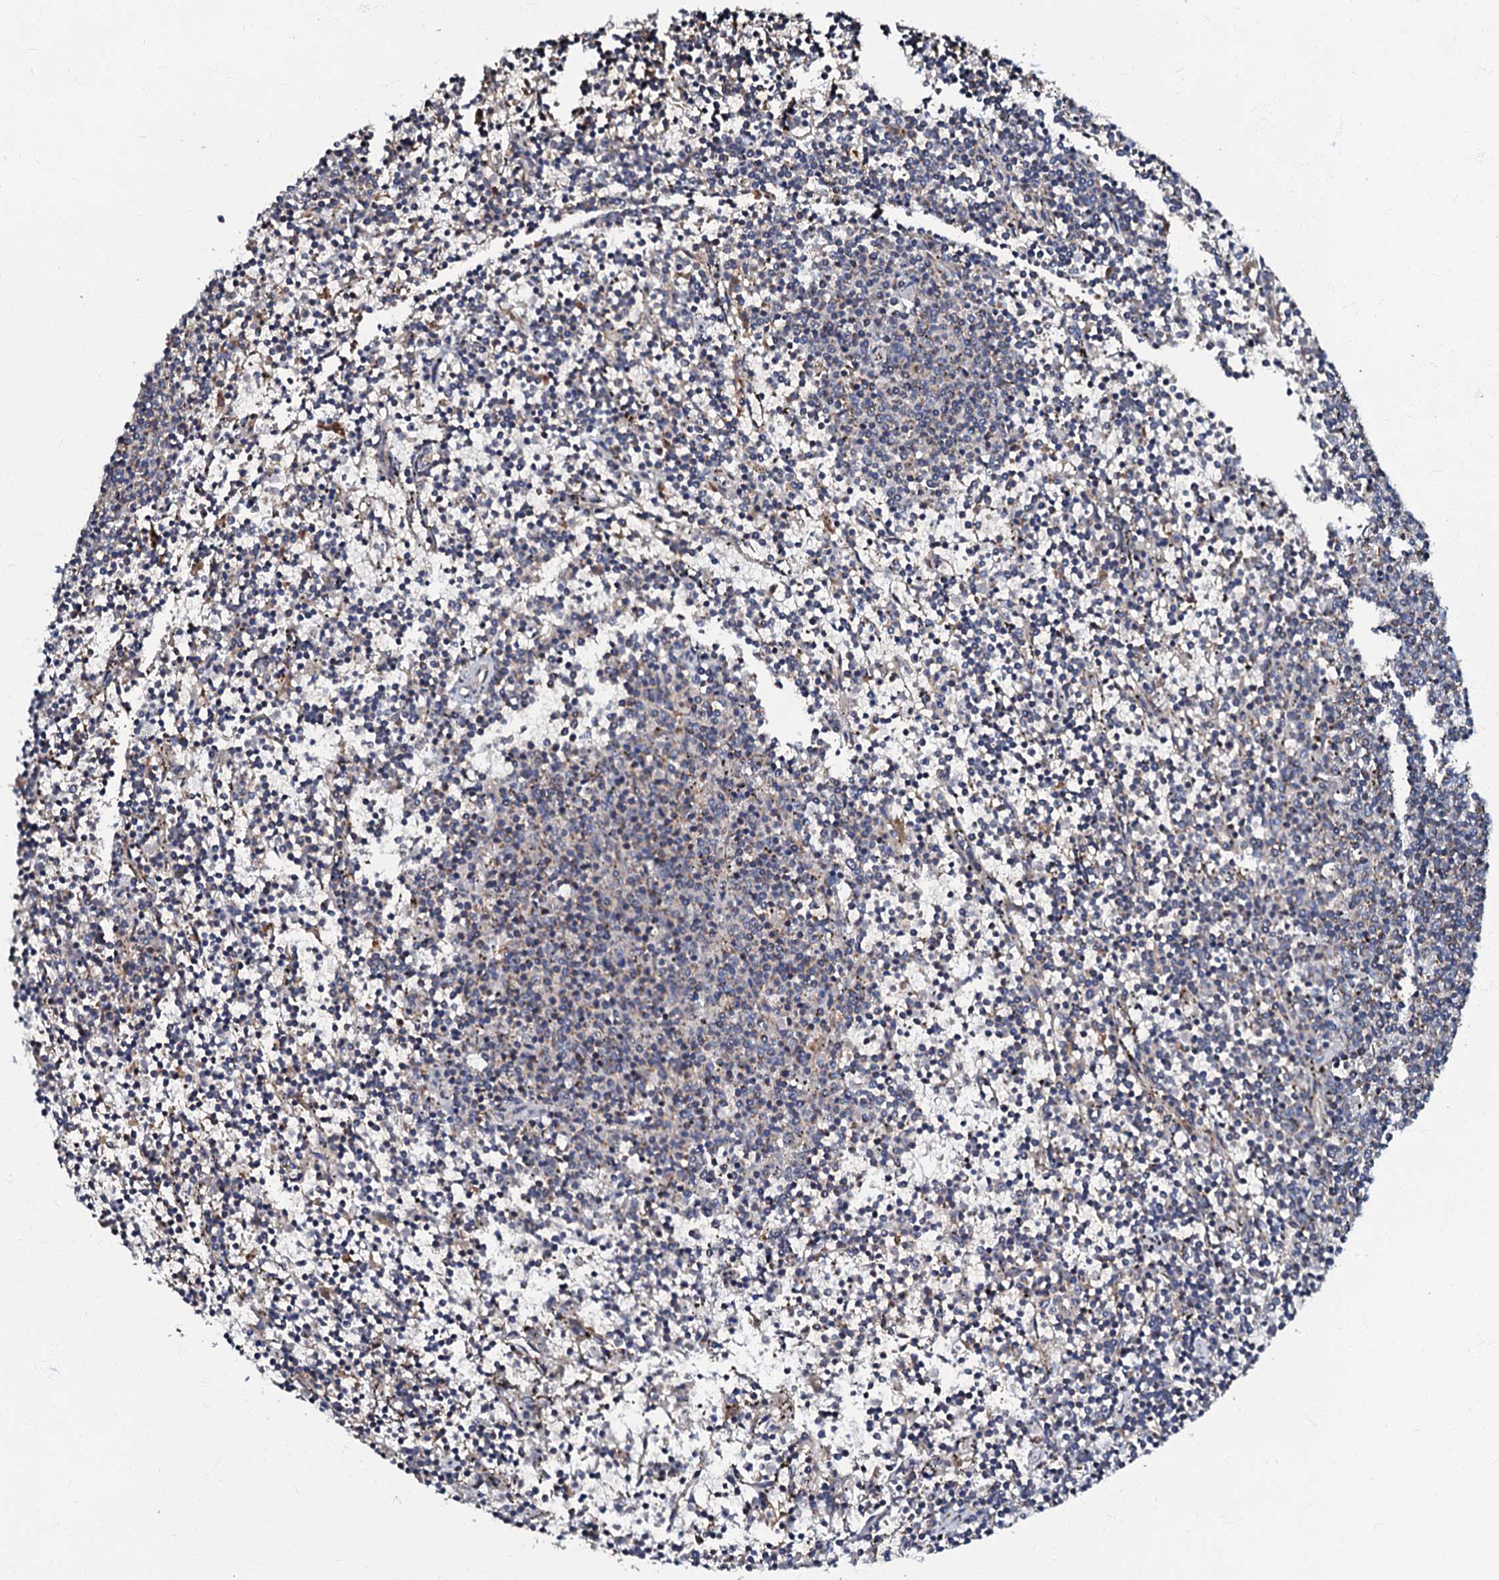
{"staining": {"intensity": "weak", "quantity": "<25%", "location": "cytoplasmic/membranous"}, "tissue": "lymphoma", "cell_type": "Tumor cells", "image_type": "cancer", "snomed": [{"axis": "morphology", "description": "Malignant lymphoma, non-Hodgkin's type, Low grade"}, {"axis": "topography", "description": "Spleen"}], "caption": "High power microscopy histopathology image of an immunohistochemistry micrograph of lymphoma, revealing no significant staining in tumor cells. The staining was performed using DAB (3,3'-diaminobenzidine) to visualize the protein expression in brown, while the nuclei were stained in blue with hematoxylin (Magnification: 20x).", "gene": "NDUFA12", "patient": {"sex": "female", "age": 50}}